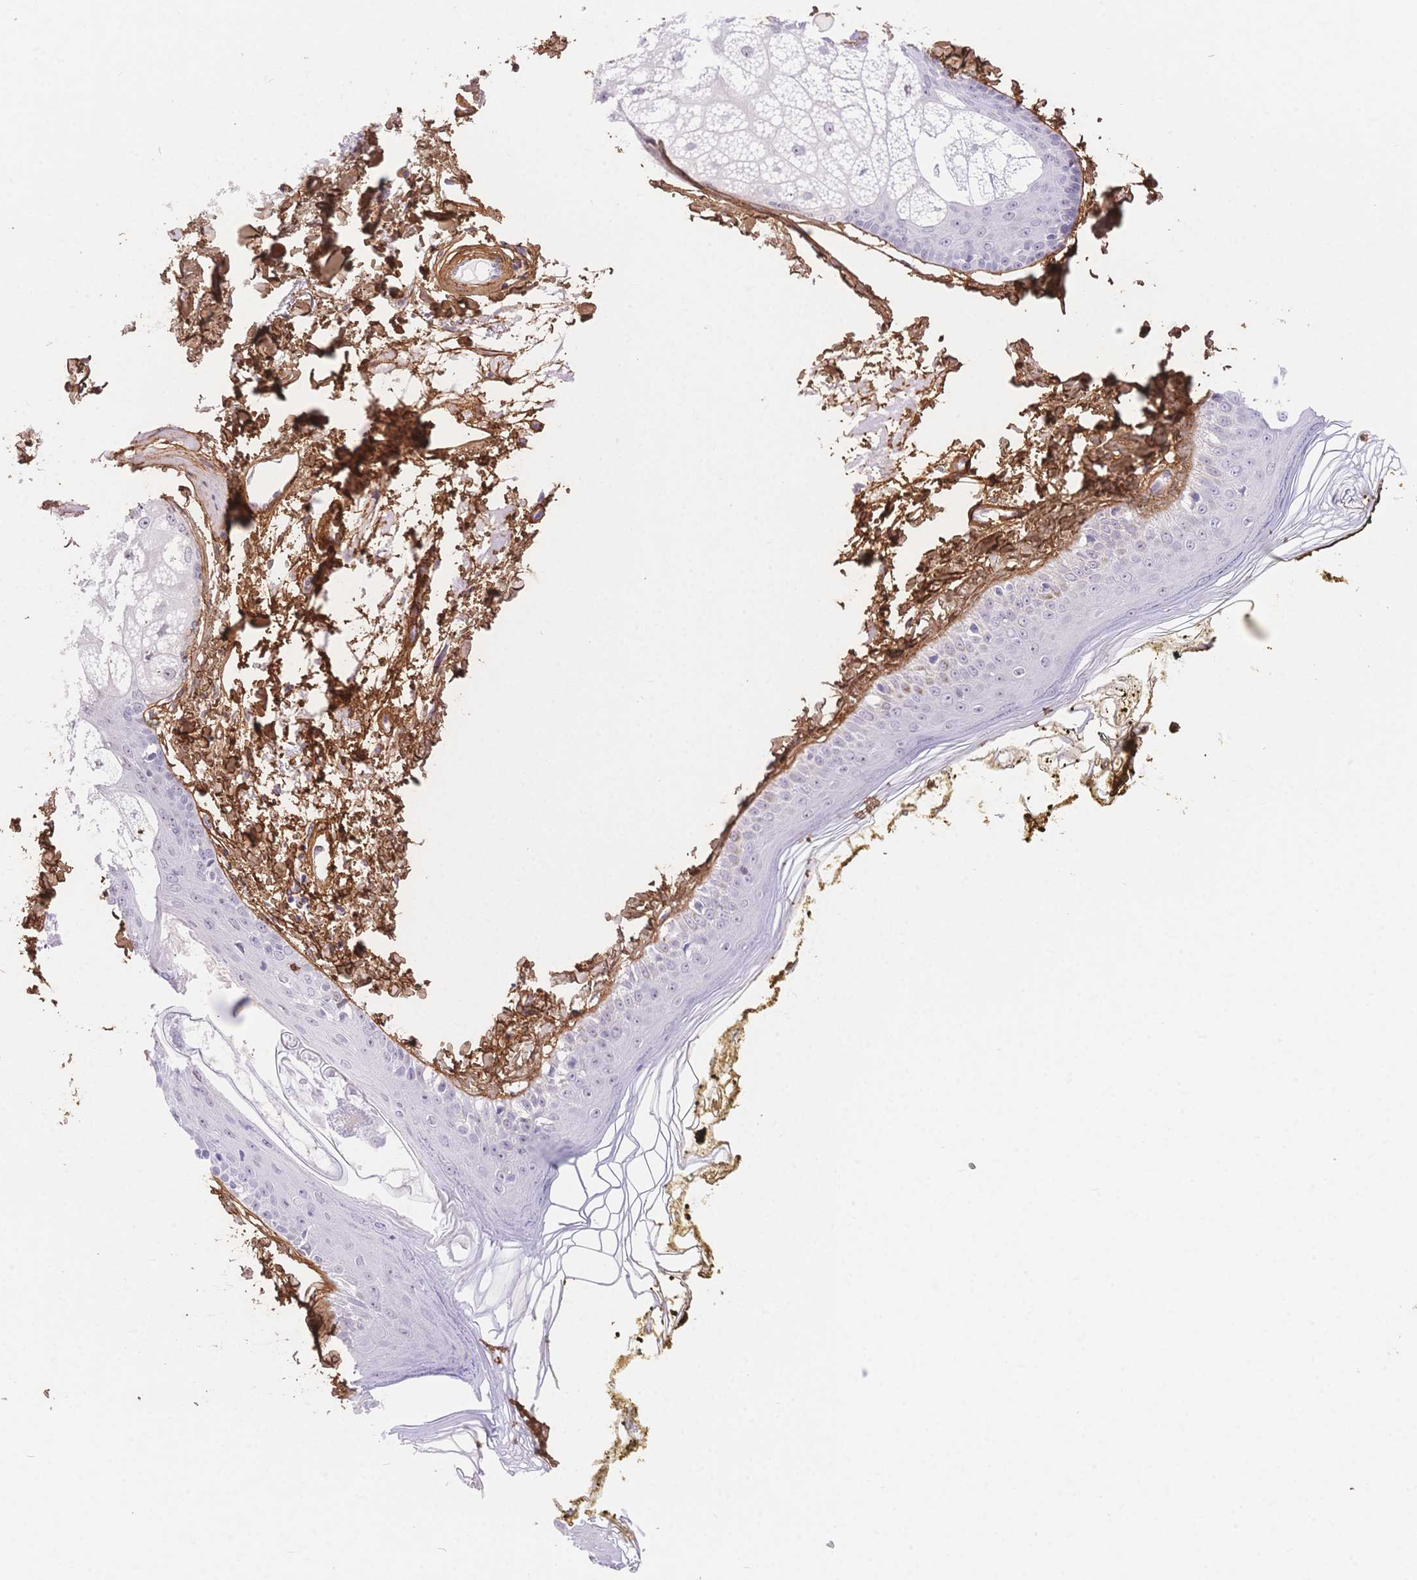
{"staining": {"intensity": "negative", "quantity": "none", "location": "none"}, "tissue": "skin", "cell_type": "Fibroblasts", "image_type": "normal", "snomed": [{"axis": "morphology", "description": "Normal tissue, NOS"}, {"axis": "topography", "description": "Skin"}], "caption": "Immunohistochemistry (IHC) micrograph of unremarkable skin: human skin stained with DAB shows no significant protein expression in fibroblasts.", "gene": "PDZD2", "patient": {"sex": "male", "age": 76}}